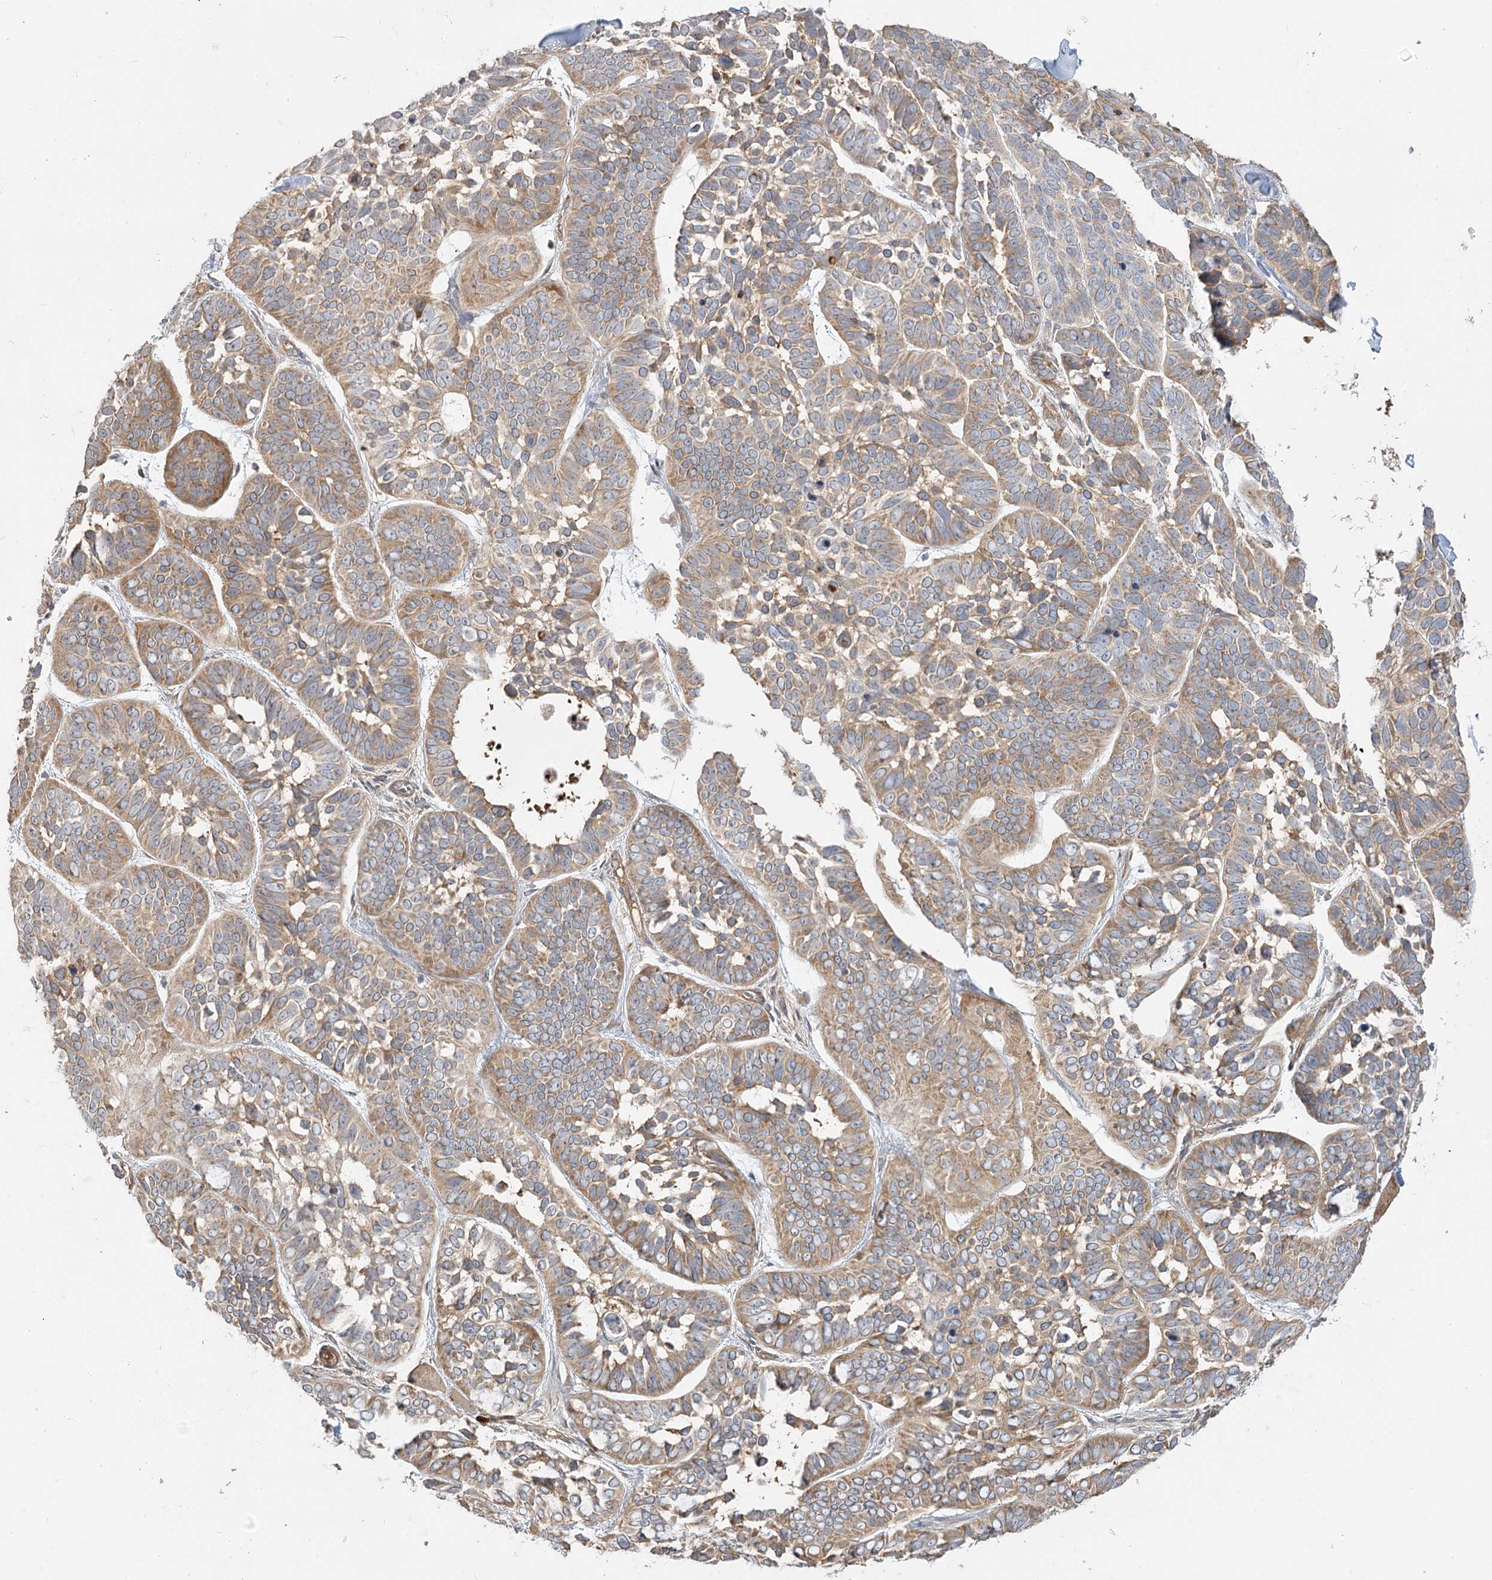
{"staining": {"intensity": "weak", "quantity": ">75%", "location": "cytoplasmic/membranous"}, "tissue": "skin cancer", "cell_type": "Tumor cells", "image_type": "cancer", "snomed": [{"axis": "morphology", "description": "Basal cell carcinoma"}, {"axis": "topography", "description": "Skin"}], "caption": "This photomicrograph reveals skin cancer (basal cell carcinoma) stained with IHC to label a protein in brown. The cytoplasmic/membranous of tumor cells show weak positivity for the protein. Nuclei are counter-stained blue.", "gene": "GUCY2C", "patient": {"sex": "male", "age": 62}}